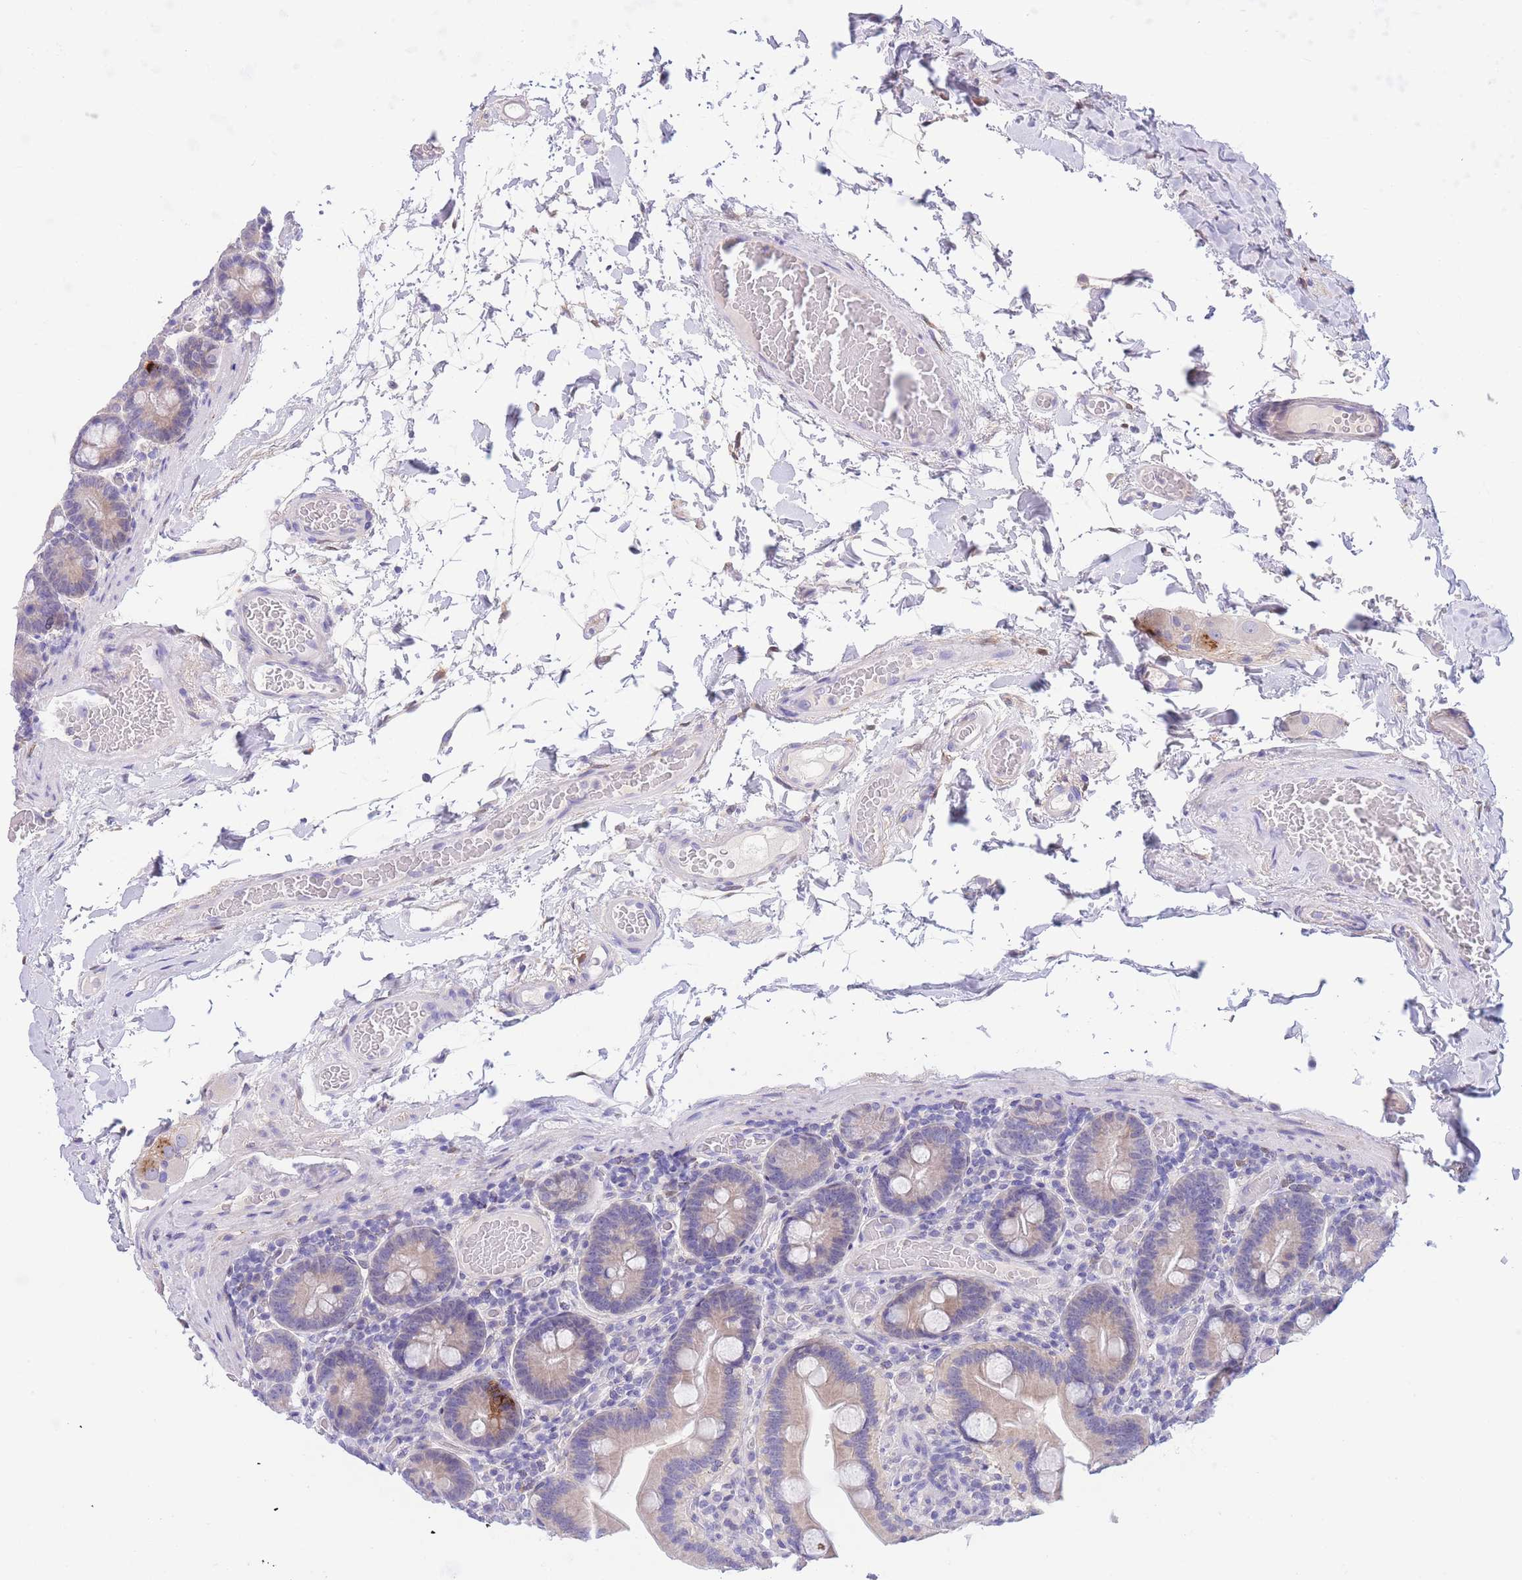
{"staining": {"intensity": "strong", "quantity": "<25%", "location": "cytoplasmic/membranous"}, "tissue": "duodenum", "cell_type": "Glandular cells", "image_type": "normal", "snomed": [{"axis": "morphology", "description": "Normal tissue, NOS"}, {"axis": "topography", "description": "Duodenum"}], "caption": "DAB immunohistochemical staining of normal human duodenum reveals strong cytoplasmic/membranous protein expression in about <25% of glandular cells.", "gene": "PCDHB3", "patient": {"sex": "male", "age": 55}}